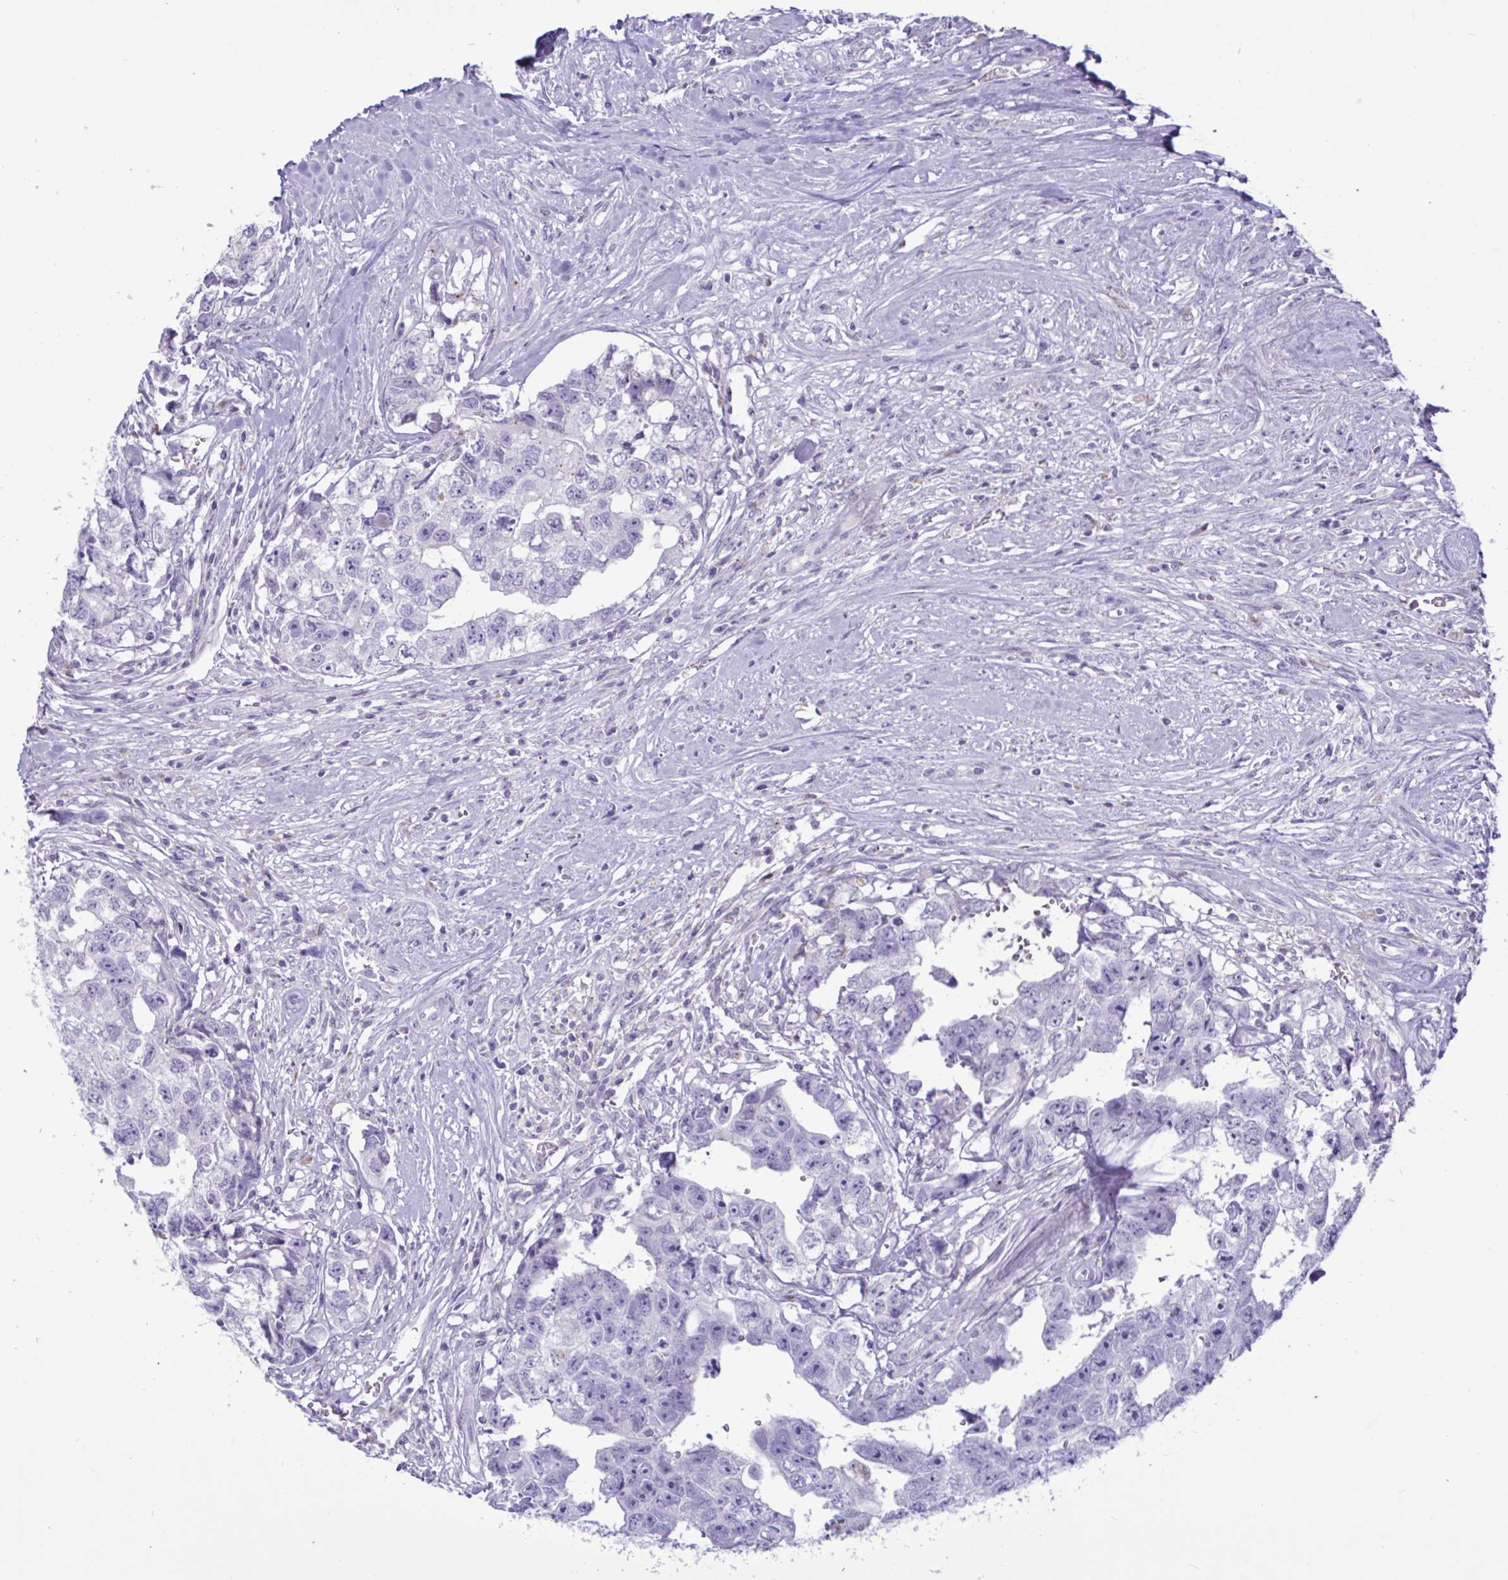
{"staining": {"intensity": "negative", "quantity": "none", "location": "none"}, "tissue": "testis cancer", "cell_type": "Tumor cells", "image_type": "cancer", "snomed": [{"axis": "morphology", "description": "Carcinoma, Embryonal, NOS"}, {"axis": "topography", "description": "Testis"}], "caption": "Human testis embryonal carcinoma stained for a protein using immunohistochemistry (IHC) displays no positivity in tumor cells.", "gene": "XCL1", "patient": {"sex": "male", "age": 22}}